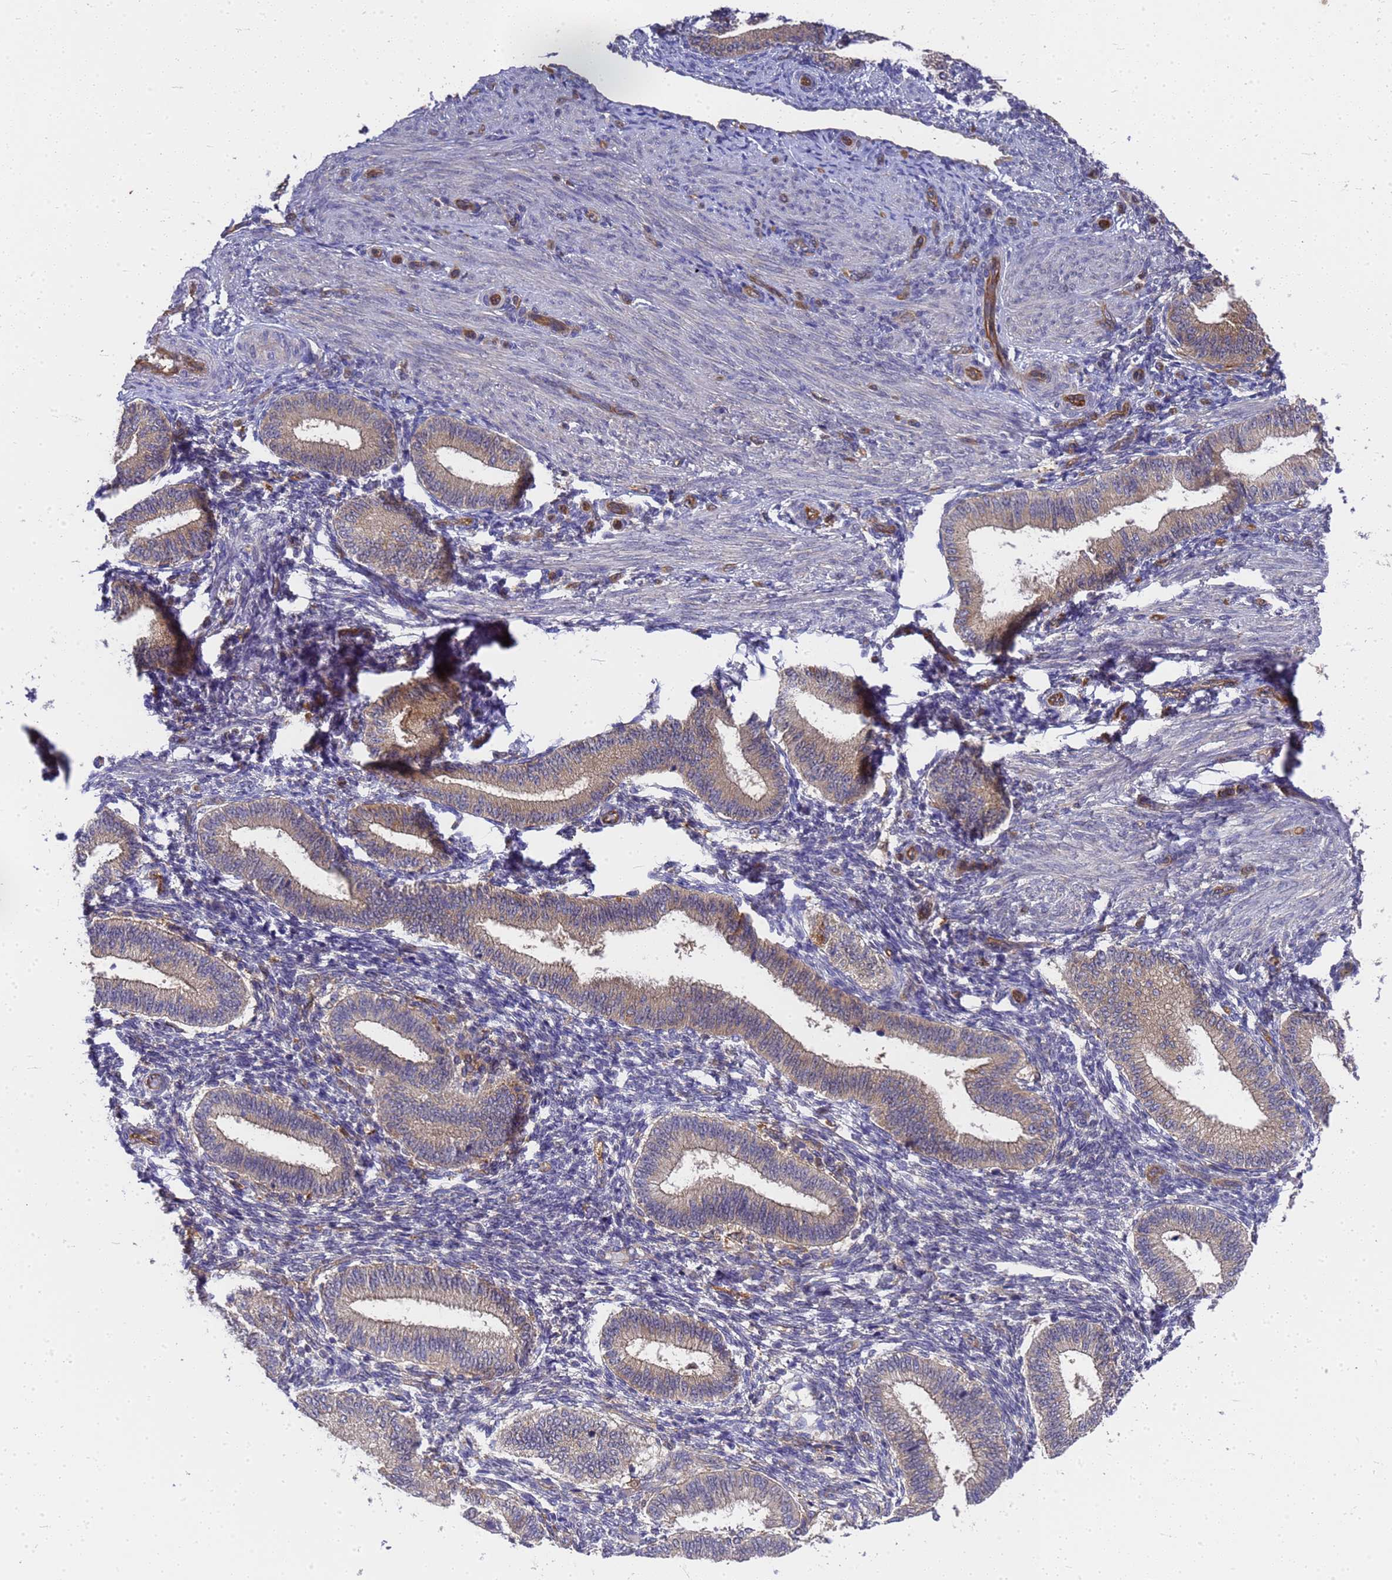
{"staining": {"intensity": "negative", "quantity": "none", "location": "none"}, "tissue": "endometrium", "cell_type": "Cells in endometrial stroma", "image_type": "normal", "snomed": [{"axis": "morphology", "description": "Normal tissue, NOS"}, {"axis": "topography", "description": "Endometrium"}], "caption": "An immunohistochemistry (IHC) photomicrograph of normal endometrium is shown. There is no staining in cells in endometrial stroma of endometrium.", "gene": "SLC35E2B", "patient": {"sex": "female", "age": 39}}